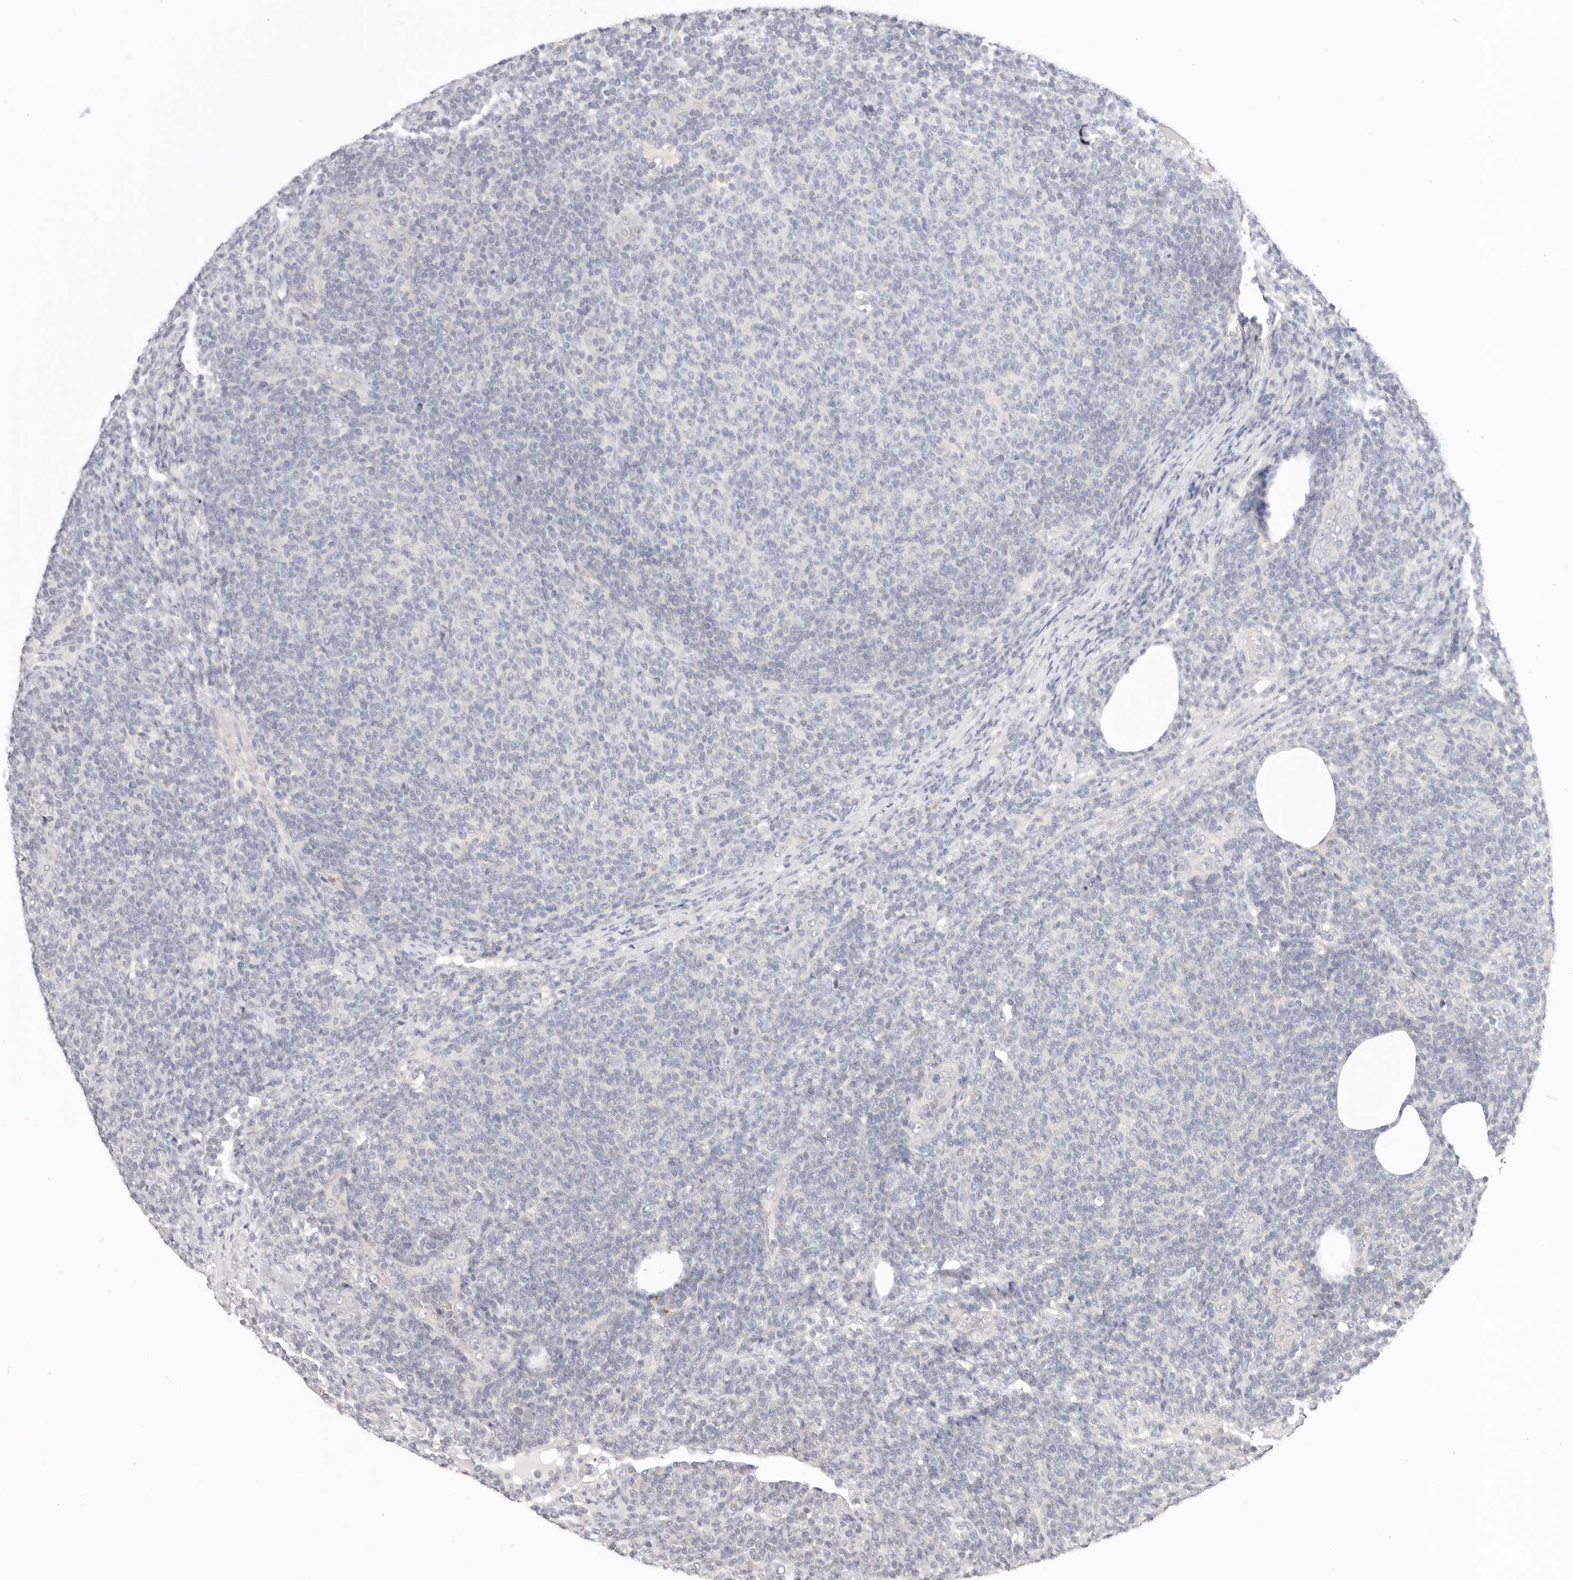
{"staining": {"intensity": "negative", "quantity": "none", "location": "none"}, "tissue": "lymphoma", "cell_type": "Tumor cells", "image_type": "cancer", "snomed": [{"axis": "morphology", "description": "Malignant lymphoma, non-Hodgkin's type, Low grade"}, {"axis": "topography", "description": "Lymph node"}], "caption": "Immunohistochemistry (IHC) of lymphoma displays no positivity in tumor cells. (Stains: DAB (3,3'-diaminobenzidine) immunohistochemistry with hematoxylin counter stain, Microscopy: brightfield microscopy at high magnification).", "gene": "GGPS1", "patient": {"sex": "male", "age": 66}}